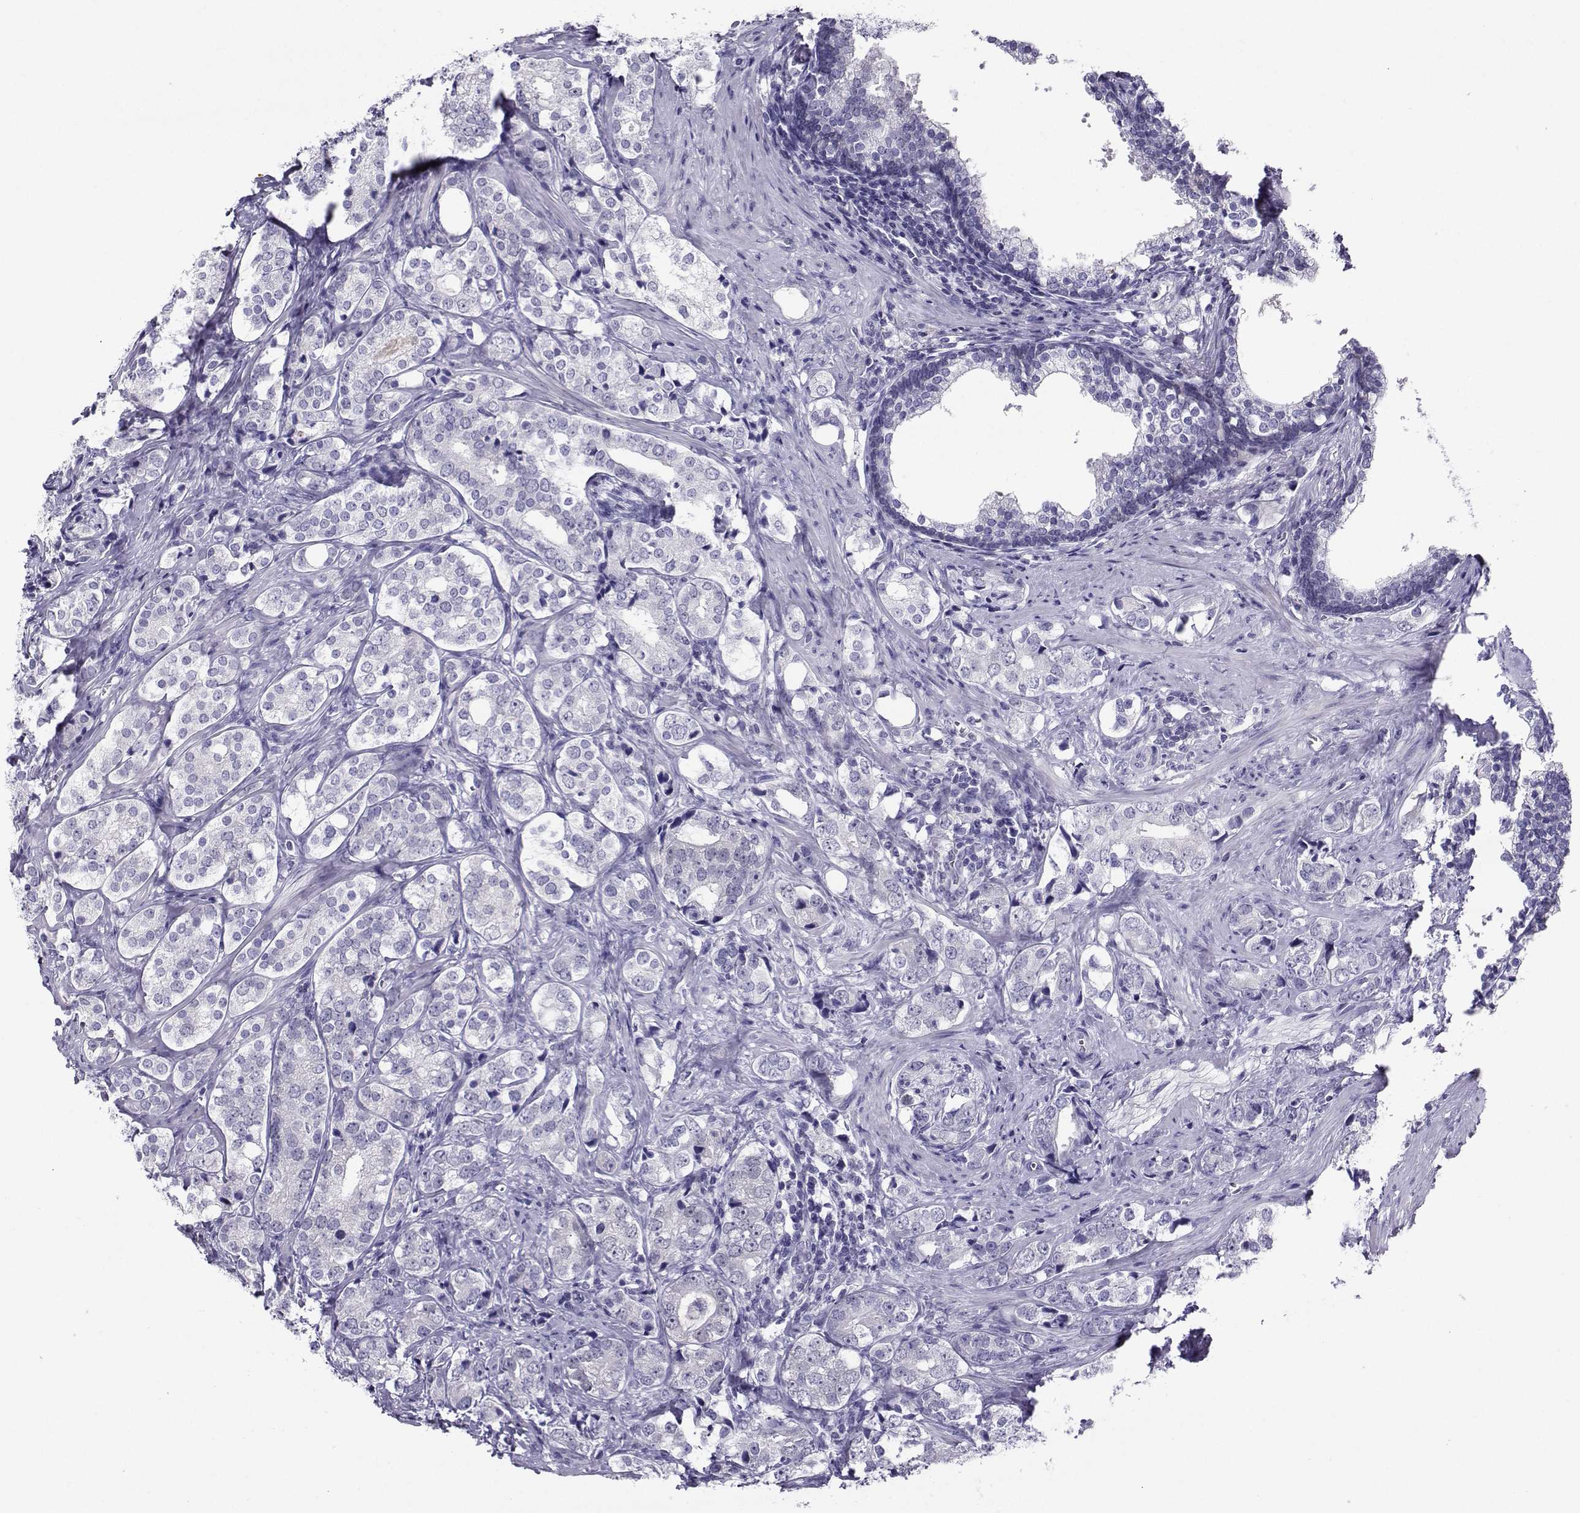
{"staining": {"intensity": "negative", "quantity": "none", "location": "none"}, "tissue": "prostate cancer", "cell_type": "Tumor cells", "image_type": "cancer", "snomed": [{"axis": "morphology", "description": "Adenocarcinoma, NOS"}, {"axis": "topography", "description": "Prostate and seminal vesicle, NOS"}], "caption": "Protein analysis of adenocarcinoma (prostate) exhibits no significant expression in tumor cells.", "gene": "PGK1", "patient": {"sex": "male", "age": 63}}